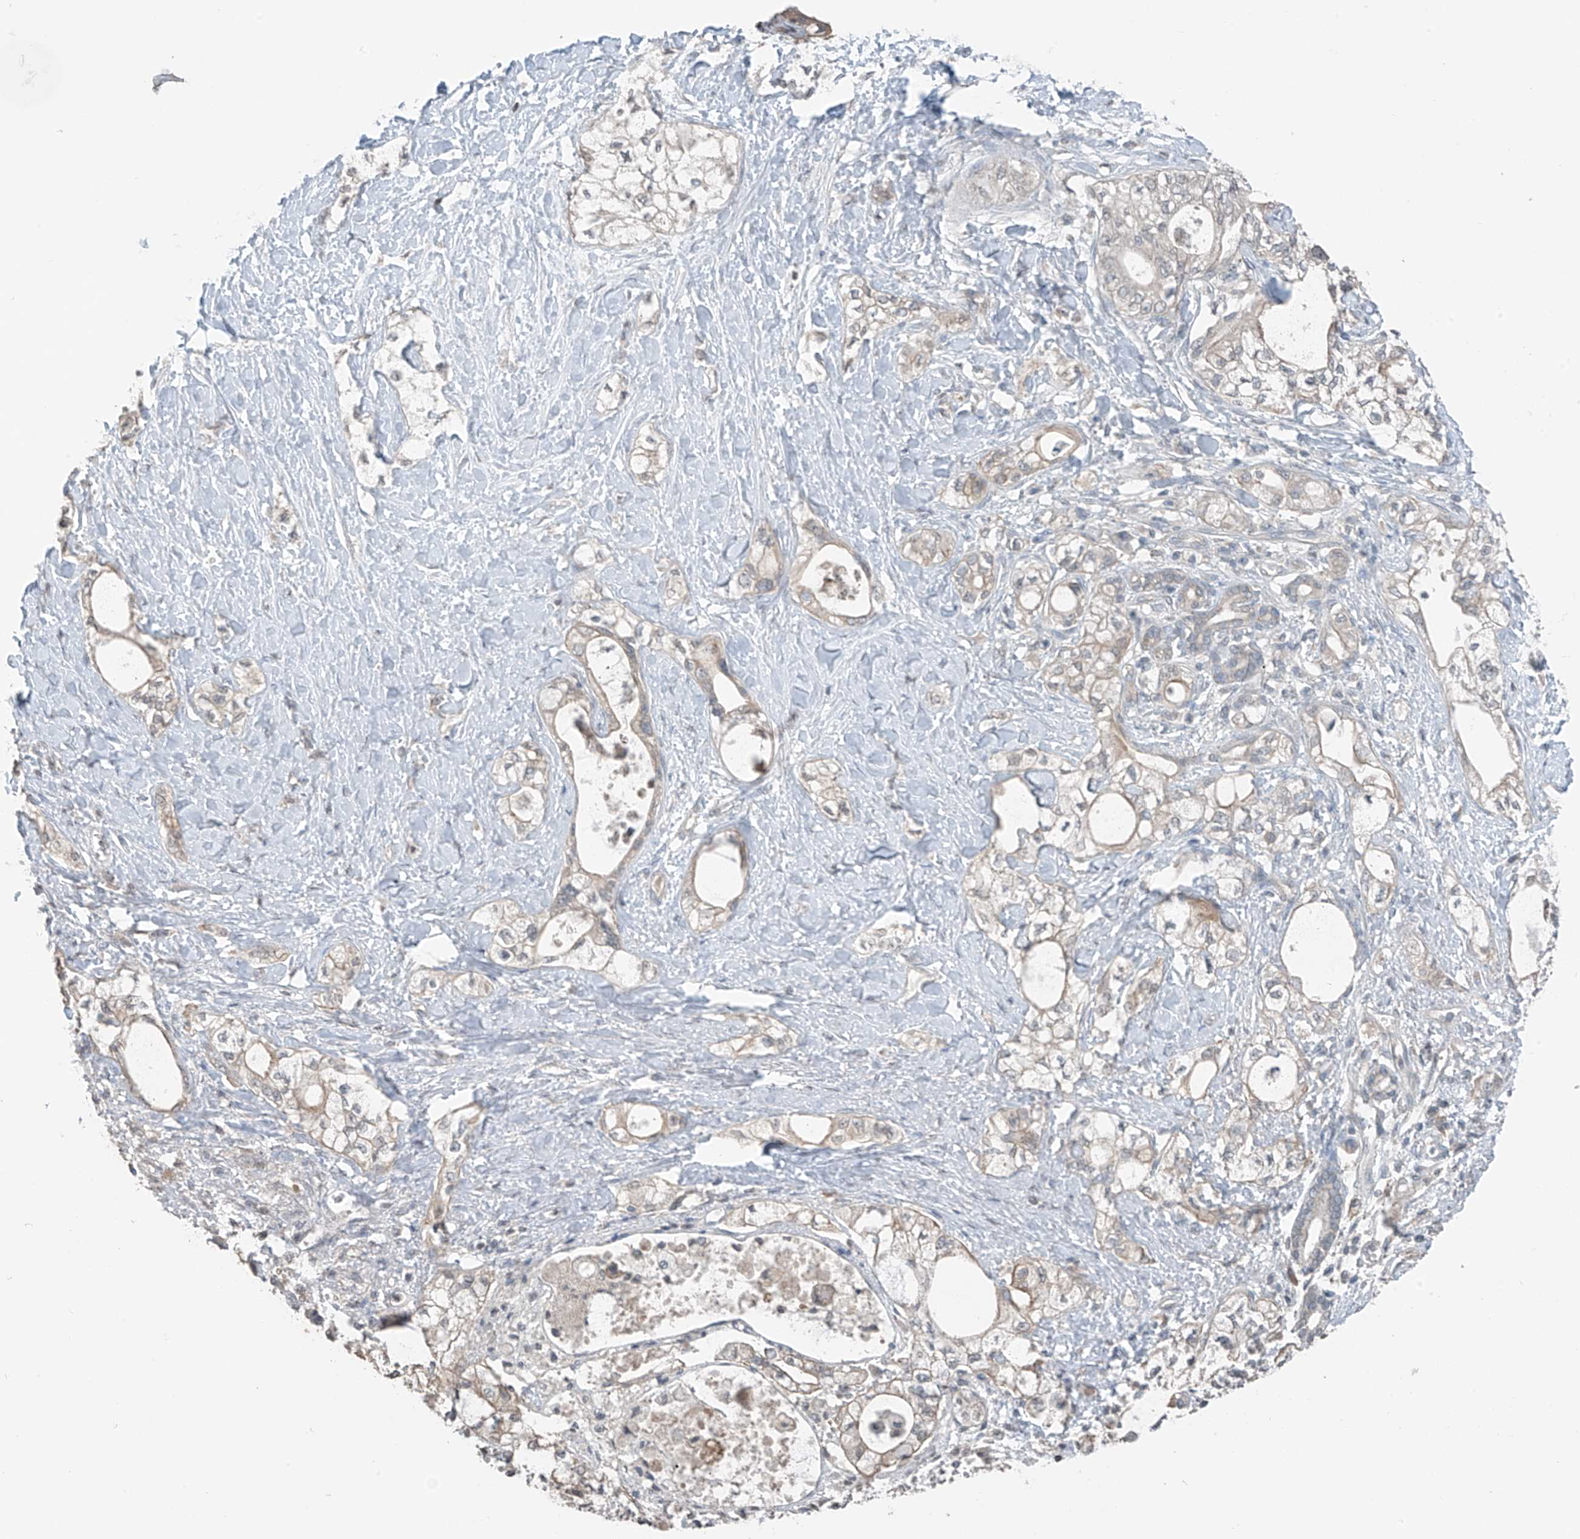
{"staining": {"intensity": "weak", "quantity": "<25%", "location": "cytoplasmic/membranous"}, "tissue": "pancreatic cancer", "cell_type": "Tumor cells", "image_type": "cancer", "snomed": [{"axis": "morphology", "description": "Adenocarcinoma, NOS"}, {"axis": "topography", "description": "Pancreas"}], "caption": "Photomicrograph shows no protein expression in tumor cells of pancreatic cancer (adenocarcinoma) tissue. (DAB immunohistochemistry (IHC) visualized using brightfield microscopy, high magnification).", "gene": "HOXA11", "patient": {"sex": "male", "age": 70}}